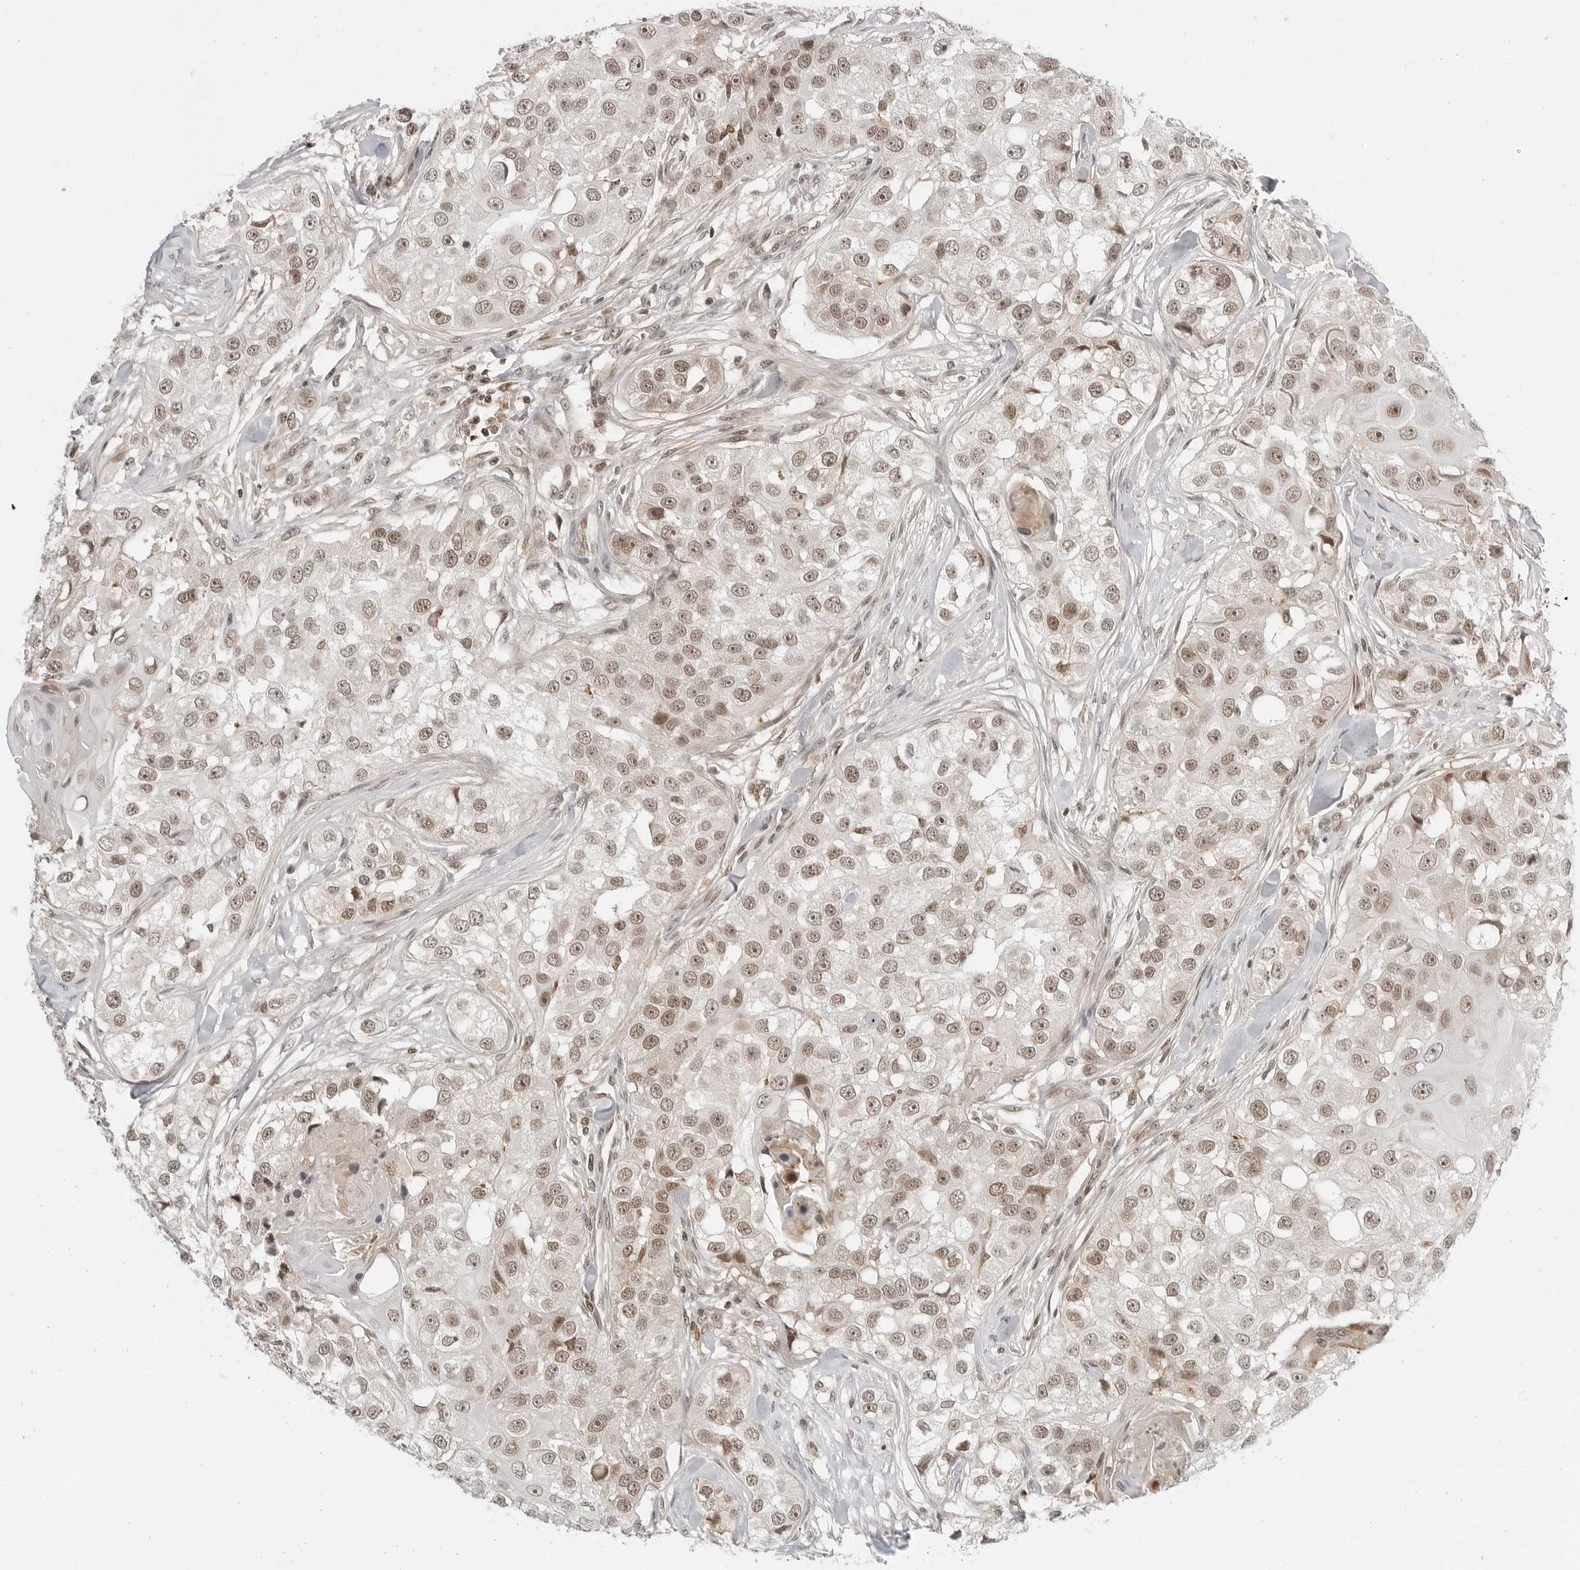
{"staining": {"intensity": "moderate", "quantity": ">75%", "location": "nuclear"}, "tissue": "head and neck cancer", "cell_type": "Tumor cells", "image_type": "cancer", "snomed": [{"axis": "morphology", "description": "Normal tissue, NOS"}, {"axis": "morphology", "description": "Squamous cell carcinoma, NOS"}, {"axis": "topography", "description": "Skeletal muscle"}, {"axis": "topography", "description": "Head-Neck"}], "caption": "Protein expression by IHC reveals moderate nuclear staining in about >75% of tumor cells in head and neck squamous cell carcinoma.", "gene": "C8orf33", "patient": {"sex": "male", "age": 51}}